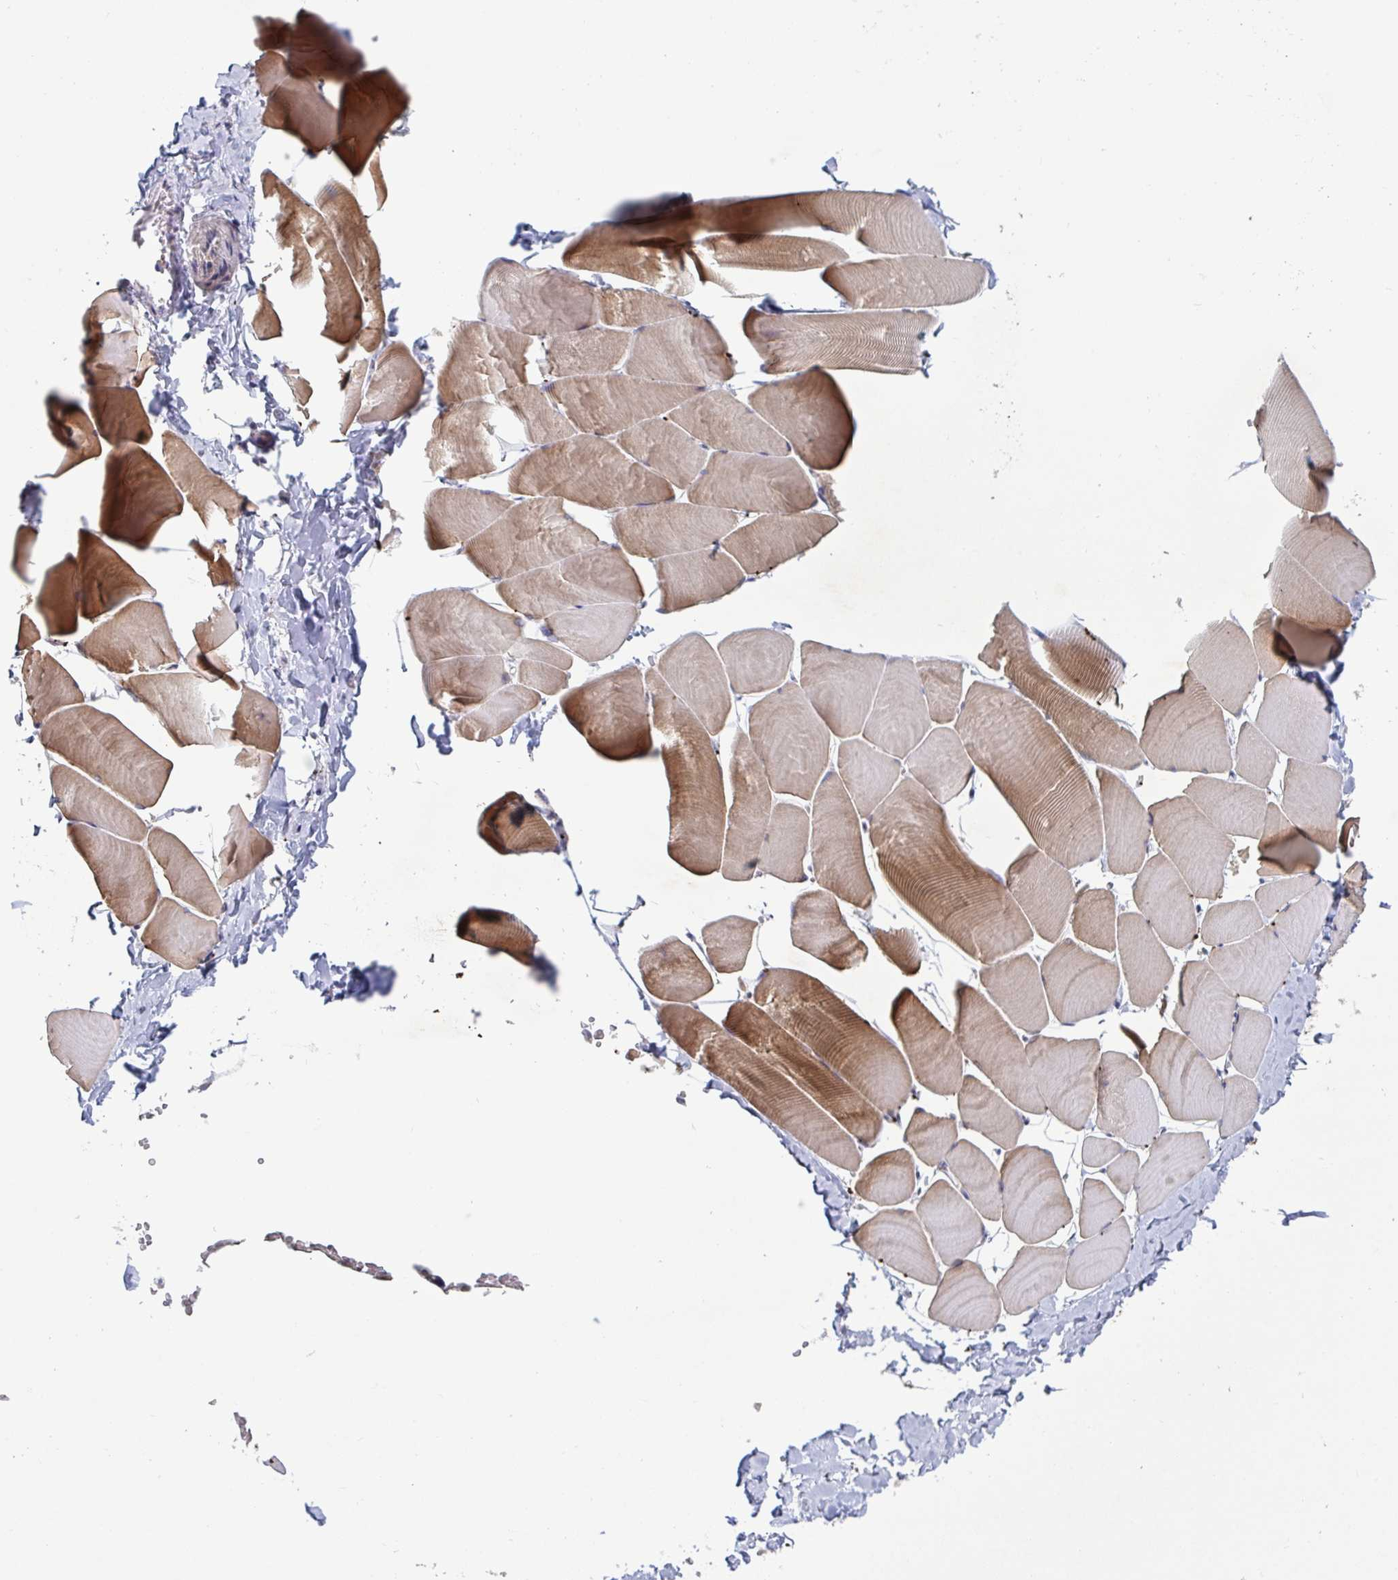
{"staining": {"intensity": "moderate", "quantity": ">75%", "location": "cytoplasmic/membranous"}, "tissue": "skeletal muscle", "cell_type": "Myocytes", "image_type": "normal", "snomed": [{"axis": "morphology", "description": "Normal tissue, NOS"}, {"axis": "topography", "description": "Skeletal muscle"}], "caption": "Skeletal muscle stained with IHC demonstrates moderate cytoplasmic/membranous expression in about >75% of myocytes. The staining was performed using DAB to visualize the protein expression in brown, while the nuclei were stained in blue with hematoxylin (Magnification: 20x).", "gene": "CD1E", "patient": {"sex": "male", "age": 25}}